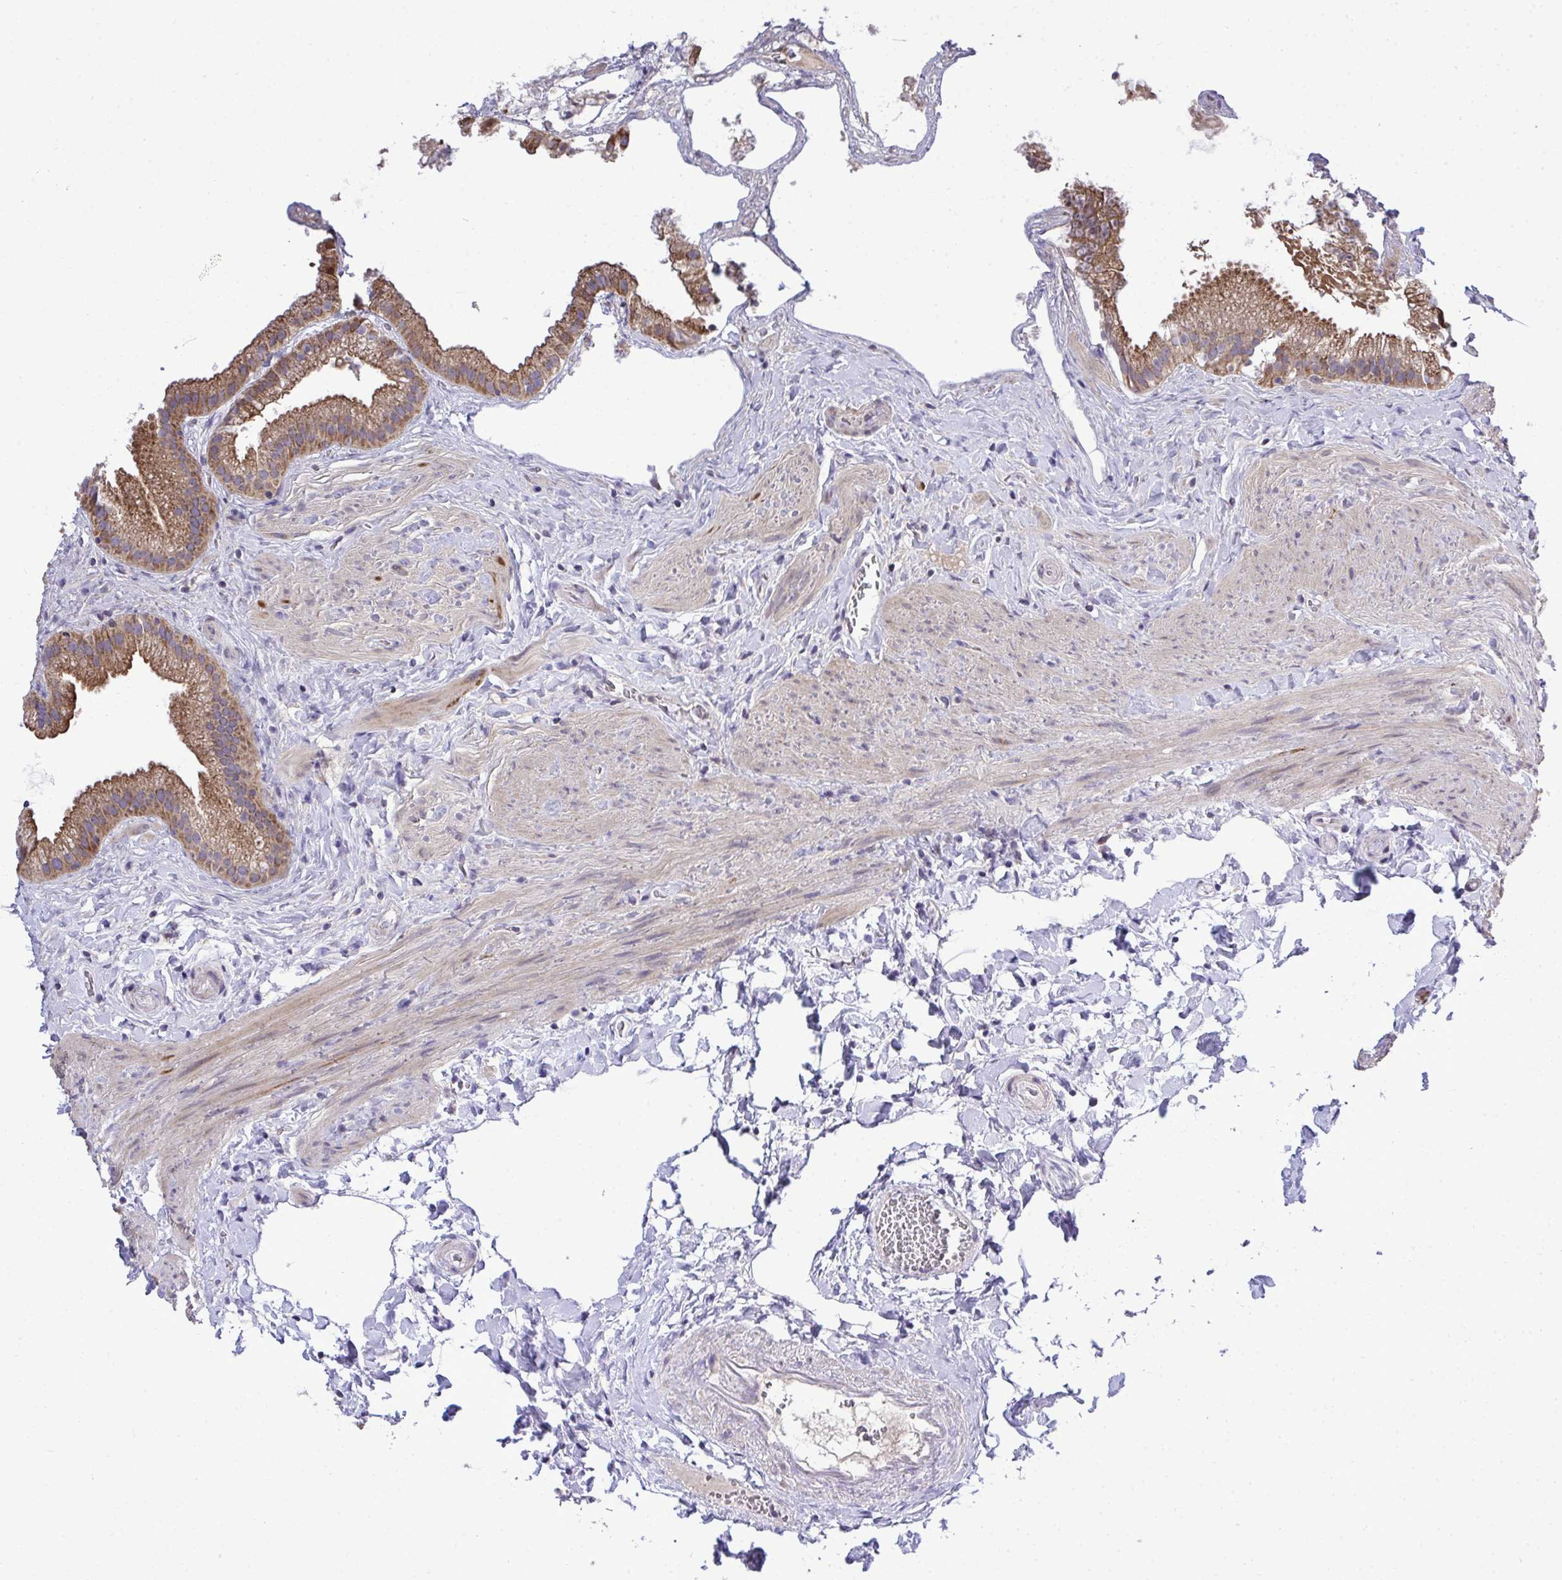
{"staining": {"intensity": "moderate", "quantity": ">75%", "location": "cytoplasmic/membranous"}, "tissue": "gallbladder", "cell_type": "Glandular cells", "image_type": "normal", "snomed": [{"axis": "morphology", "description": "Normal tissue, NOS"}, {"axis": "topography", "description": "Gallbladder"}], "caption": "Glandular cells exhibit moderate cytoplasmic/membranous expression in approximately >75% of cells in unremarkable gallbladder.", "gene": "XAF1", "patient": {"sex": "female", "age": 63}}